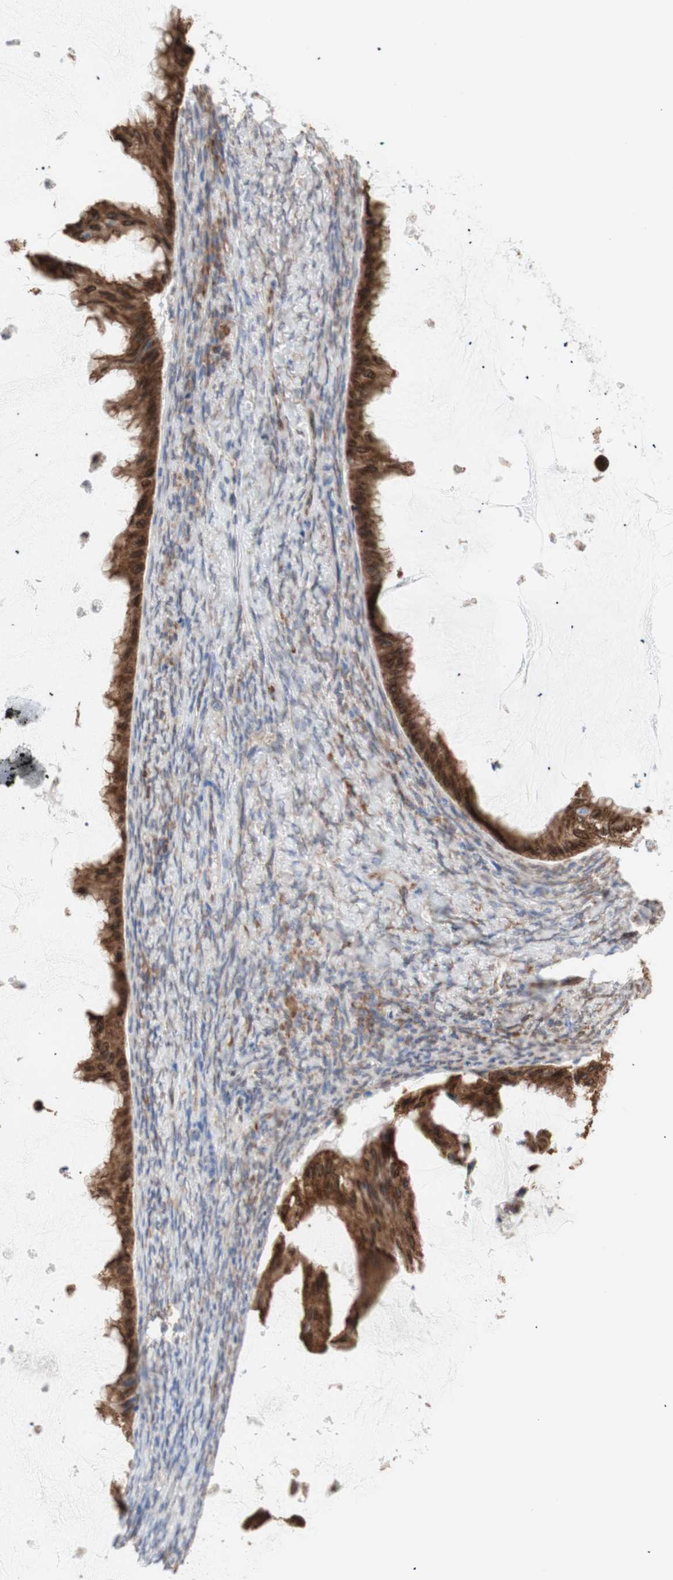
{"staining": {"intensity": "strong", "quantity": ">75%", "location": "cytoplasmic/membranous"}, "tissue": "ovarian cancer", "cell_type": "Tumor cells", "image_type": "cancer", "snomed": [{"axis": "morphology", "description": "Cystadenocarcinoma, mucinous, NOS"}, {"axis": "topography", "description": "Ovary"}], "caption": "Ovarian cancer stained with a protein marker displays strong staining in tumor cells.", "gene": "ERLIN1", "patient": {"sex": "female", "age": 61}}